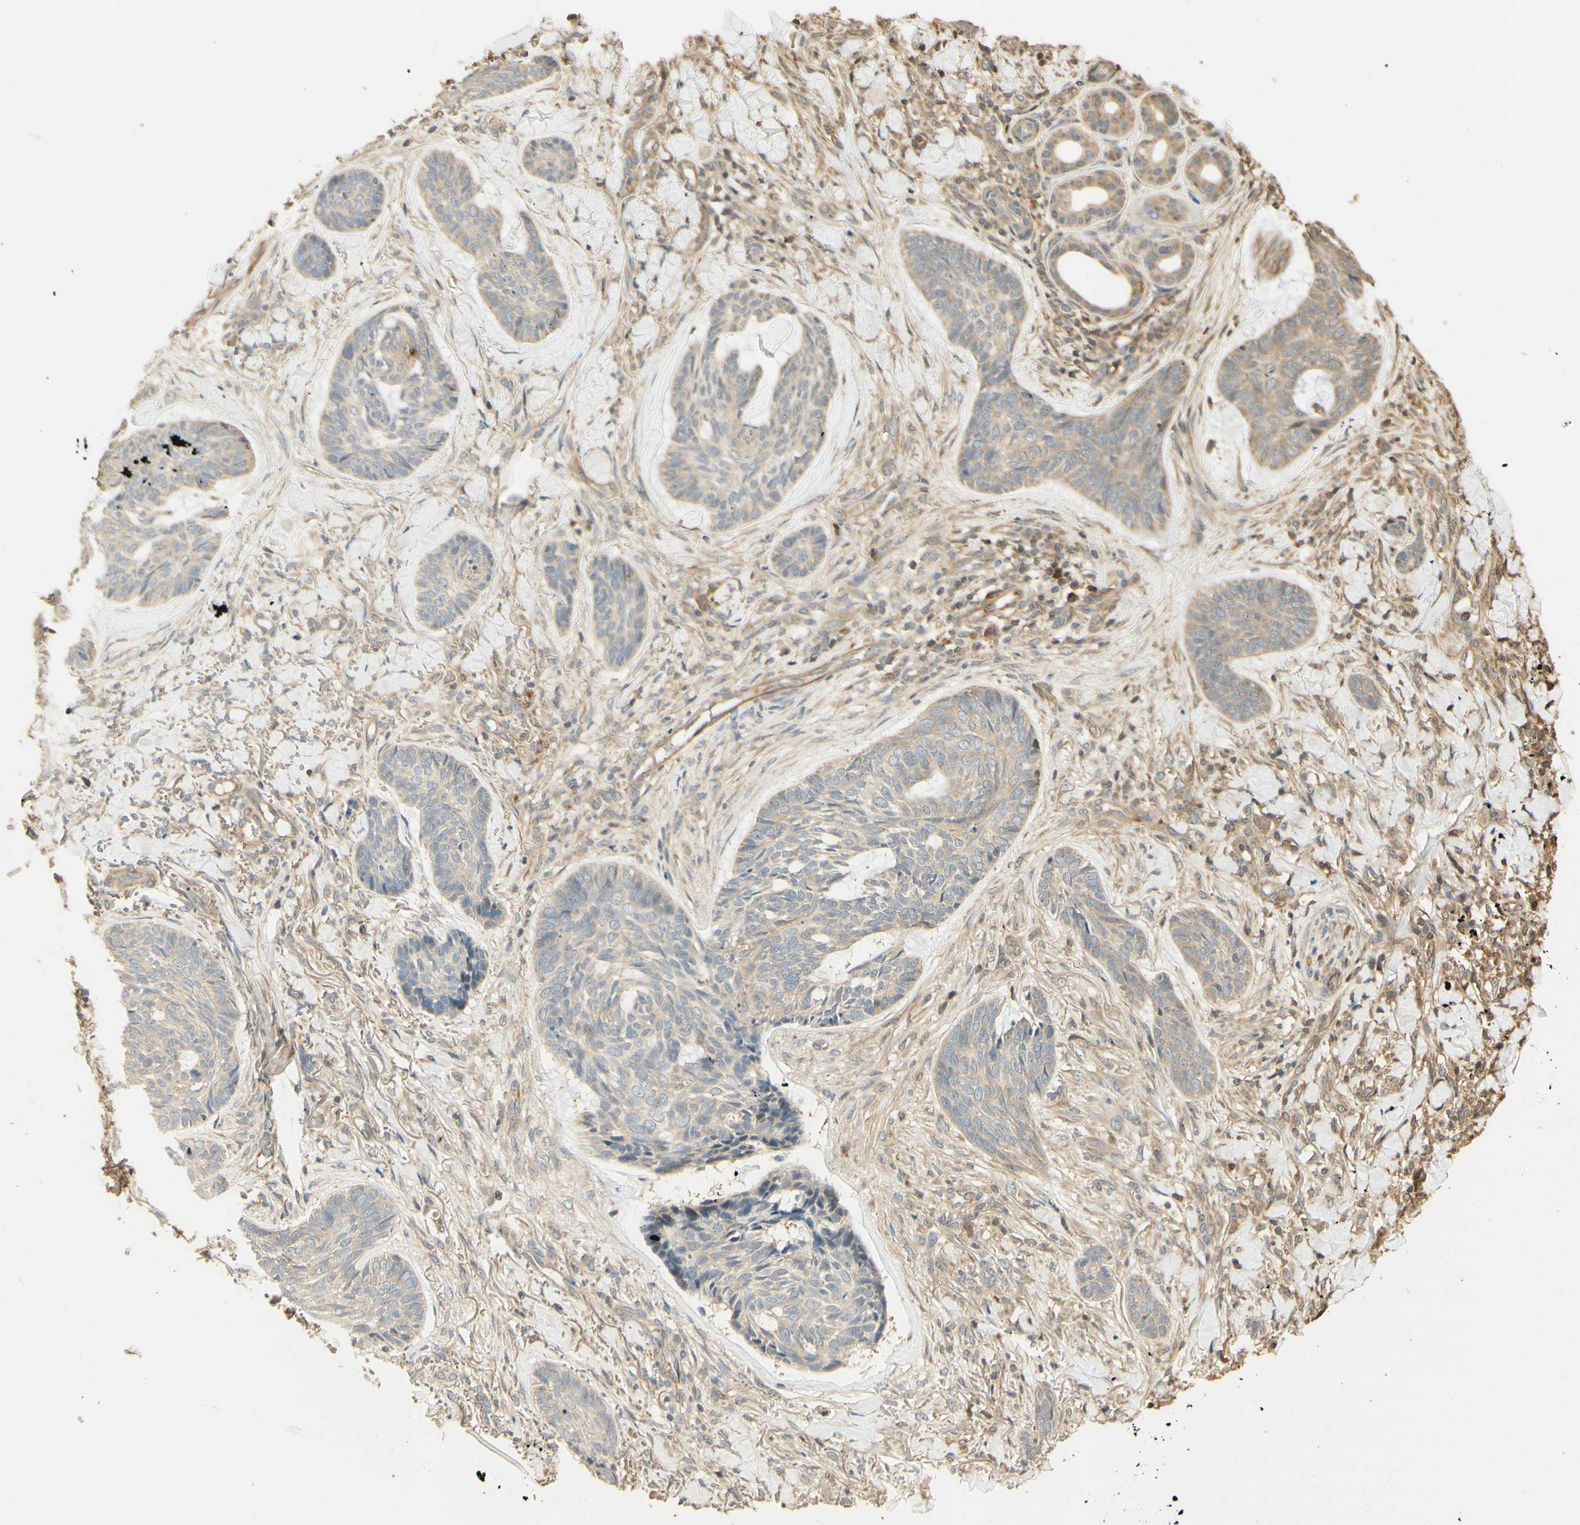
{"staining": {"intensity": "weak", "quantity": ">75%", "location": "cytoplasmic/membranous"}, "tissue": "skin cancer", "cell_type": "Tumor cells", "image_type": "cancer", "snomed": [{"axis": "morphology", "description": "Basal cell carcinoma"}, {"axis": "topography", "description": "Skin"}], "caption": "A brown stain labels weak cytoplasmic/membranous positivity of a protein in skin basal cell carcinoma tumor cells.", "gene": "AGER", "patient": {"sex": "male", "age": 43}}